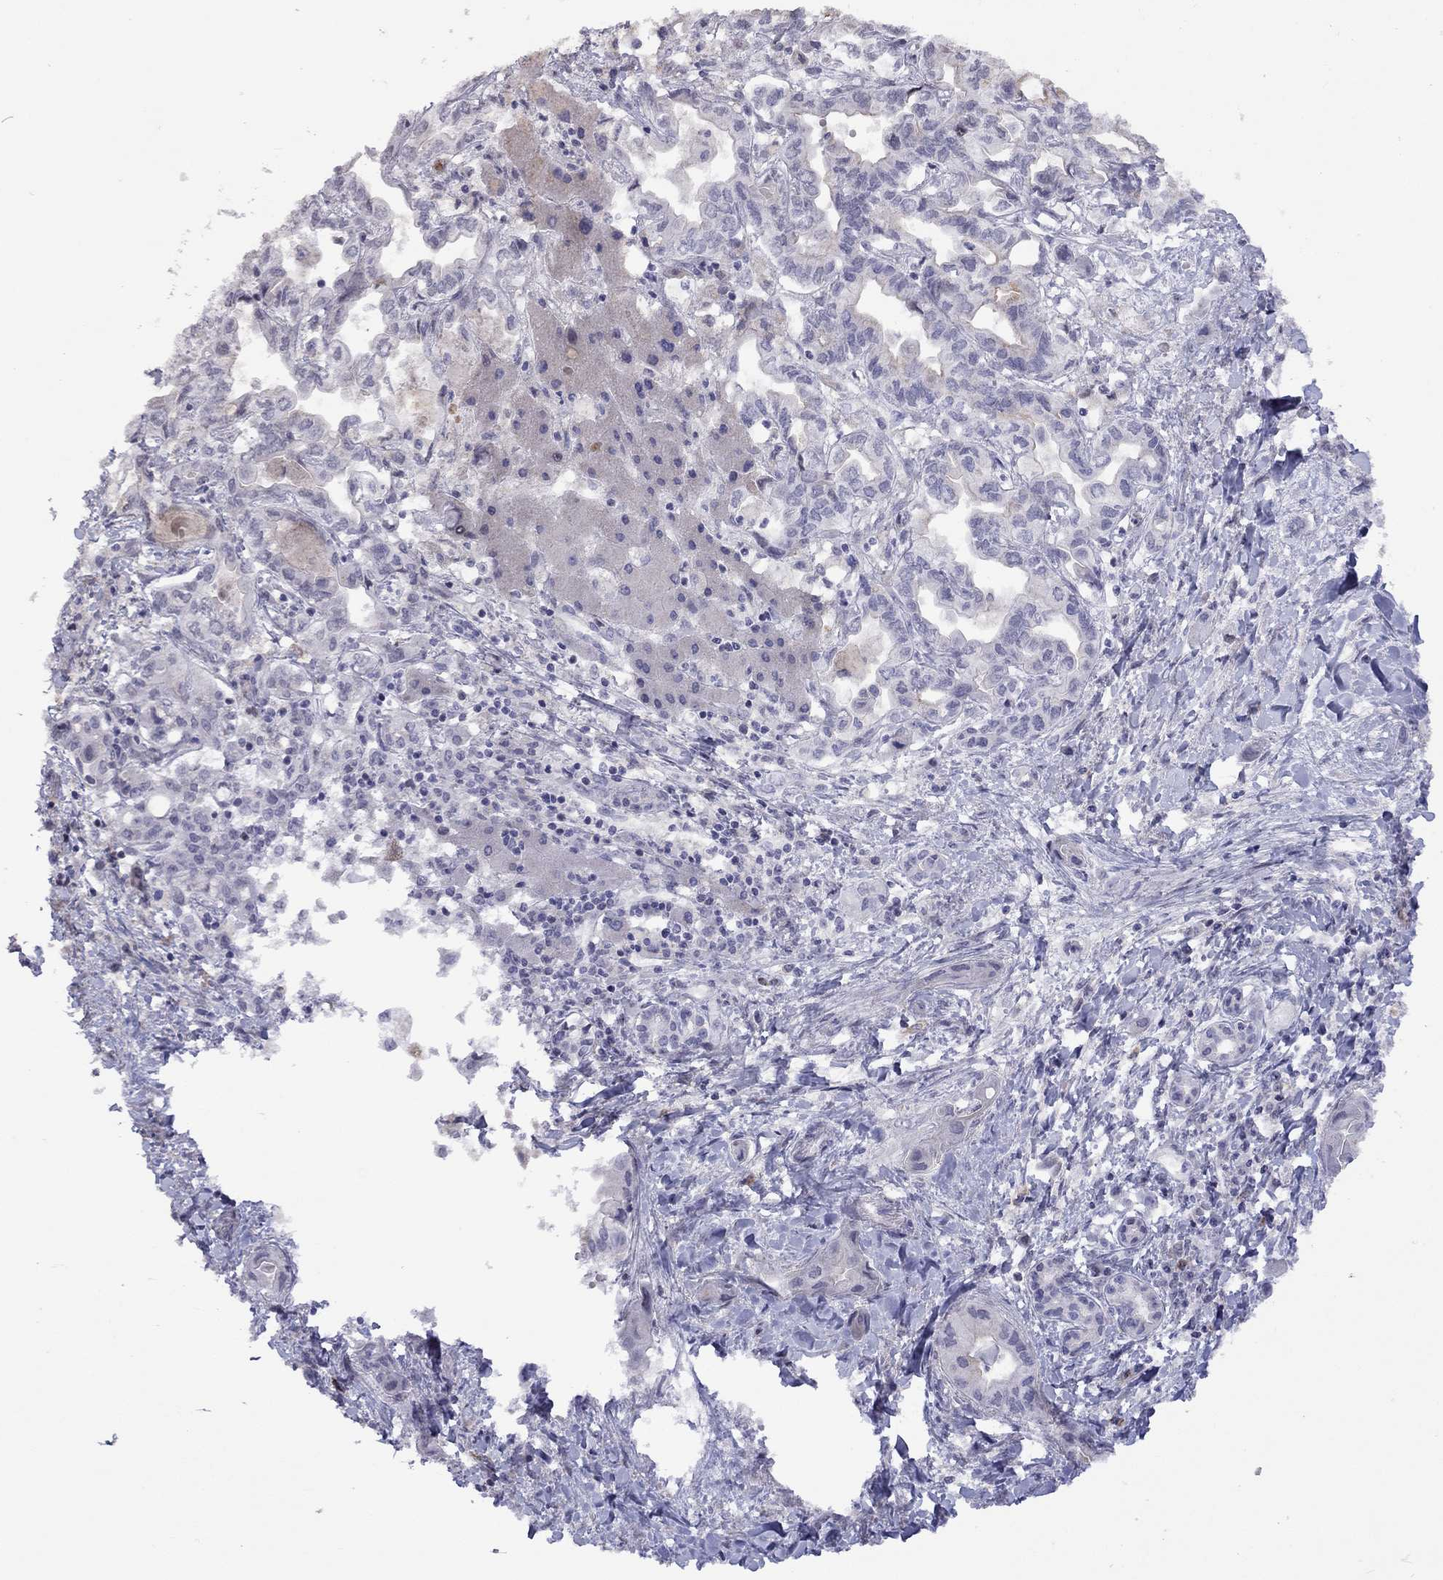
{"staining": {"intensity": "negative", "quantity": "none", "location": "none"}, "tissue": "liver cancer", "cell_type": "Tumor cells", "image_type": "cancer", "snomed": [{"axis": "morphology", "description": "Cholangiocarcinoma"}, {"axis": "topography", "description": "Liver"}], "caption": "Protein analysis of liver cancer demonstrates no significant positivity in tumor cells.", "gene": "SYTL2", "patient": {"sex": "female", "age": 64}}